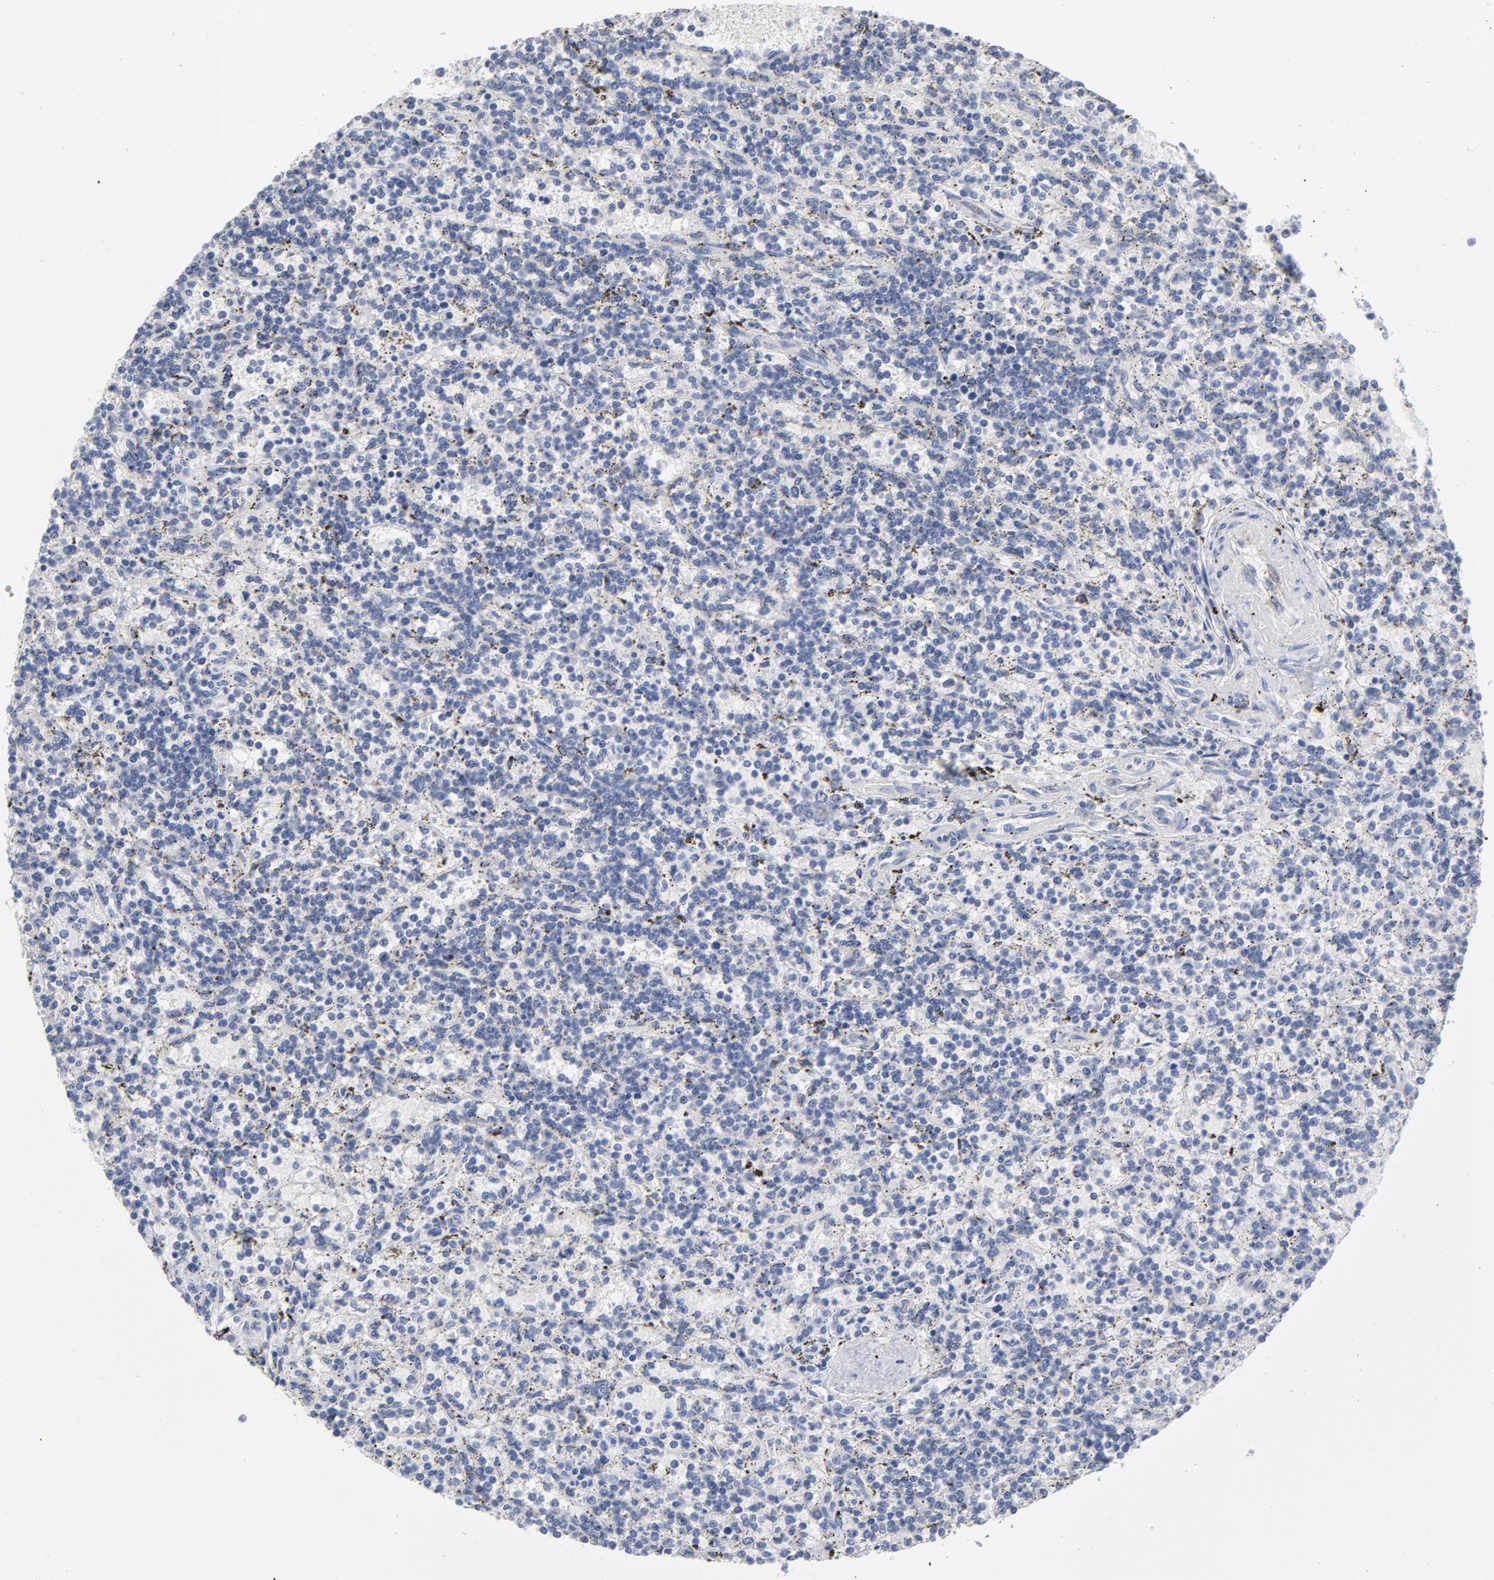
{"staining": {"intensity": "negative", "quantity": "none", "location": "none"}, "tissue": "lymphoma", "cell_type": "Tumor cells", "image_type": "cancer", "snomed": [{"axis": "morphology", "description": "Malignant lymphoma, non-Hodgkin's type, Low grade"}, {"axis": "topography", "description": "Spleen"}], "caption": "Immunohistochemical staining of human lymphoma shows no significant positivity in tumor cells.", "gene": "CPE", "patient": {"sex": "male", "age": 73}}